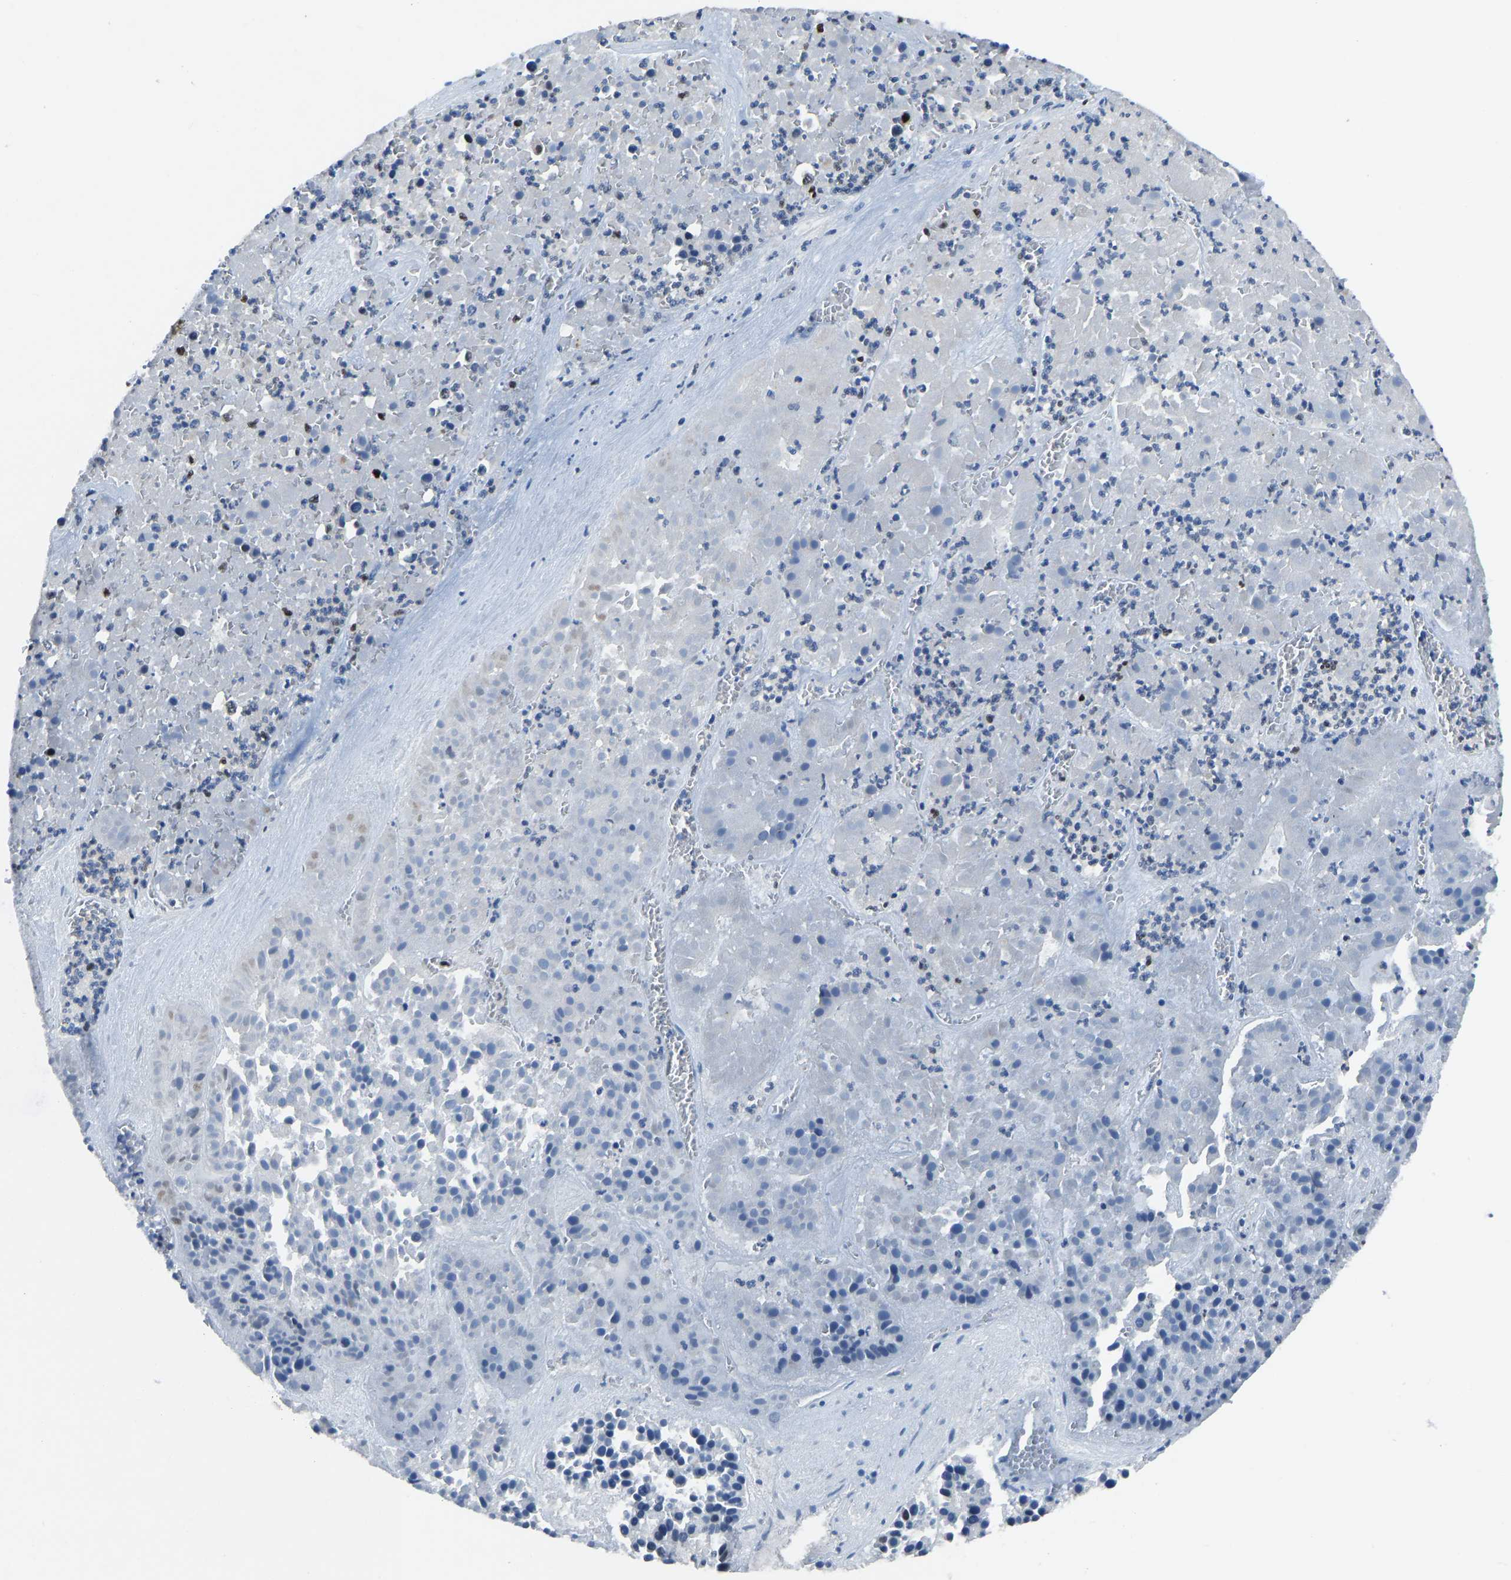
{"staining": {"intensity": "negative", "quantity": "none", "location": "none"}, "tissue": "pancreatic cancer", "cell_type": "Tumor cells", "image_type": "cancer", "snomed": [{"axis": "morphology", "description": "Adenocarcinoma, NOS"}, {"axis": "topography", "description": "Pancreas"}], "caption": "Protein analysis of adenocarcinoma (pancreatic) displays no significant positivity in tumor cells.", "gene": "EGR1", "patient": {"sex": "male", "age": 50}}